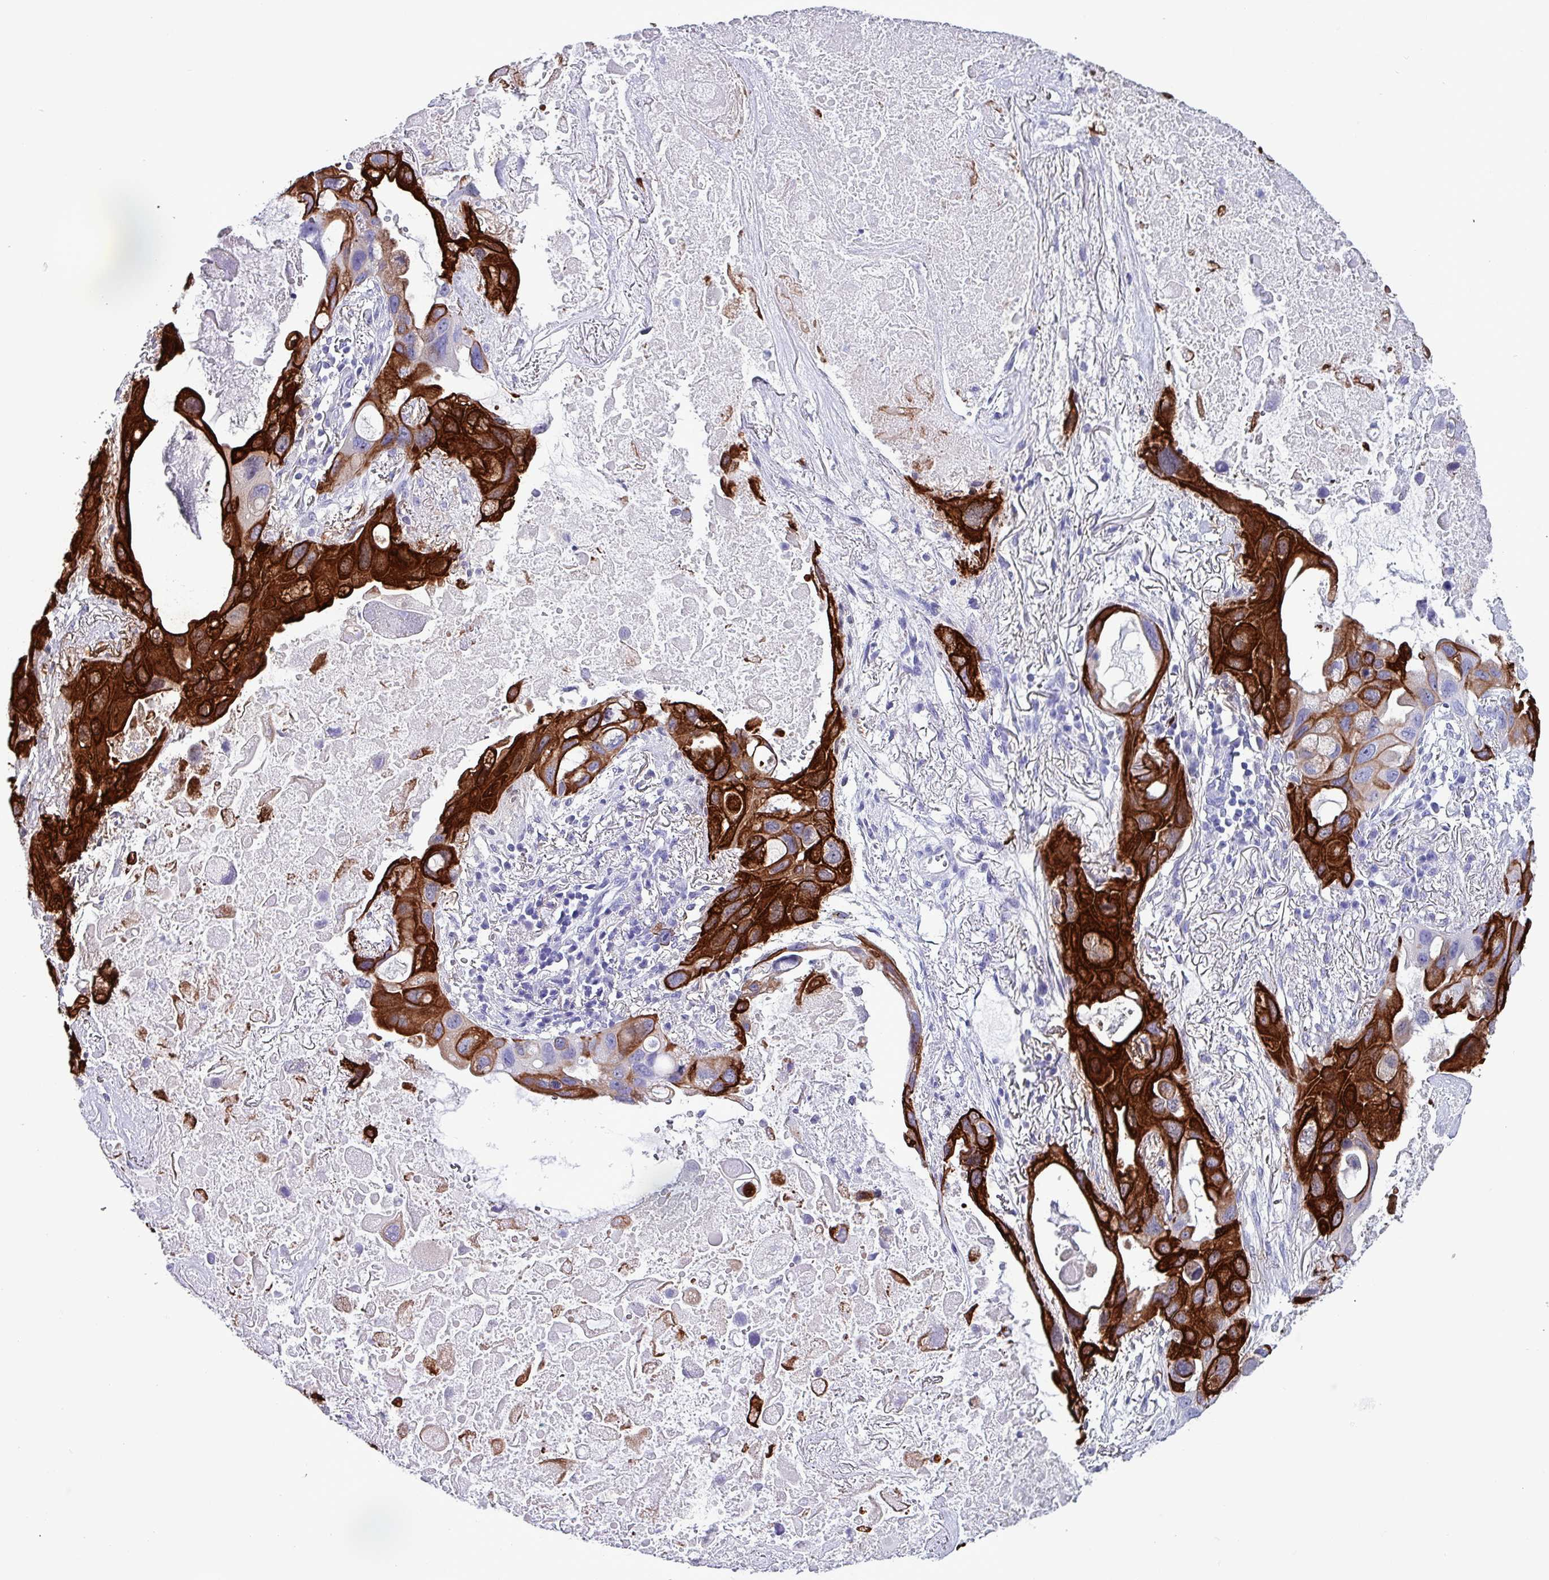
{"staining": {"intensity": "strong", "quantity": ">75%", "location": "cytoplasmic/membranous"}, "tissue": "lung cancer", "cell_type": "Tumor cells", "image_type": "cancer", "snomed": [{"axis": "morphology", "description": "Squamous cell carcinoma, NOS"}, {"axis": "topography", "description": "Lung"}], "caption": "Strong cytoplasmic/membranous expression for a protein is appreciated in approximately >75% of tumor cells of lung cancer (squamous cell carcinoma) using IHC.", "gene": "KRT6C", "patient": {"sex": "female", "age": 73}}